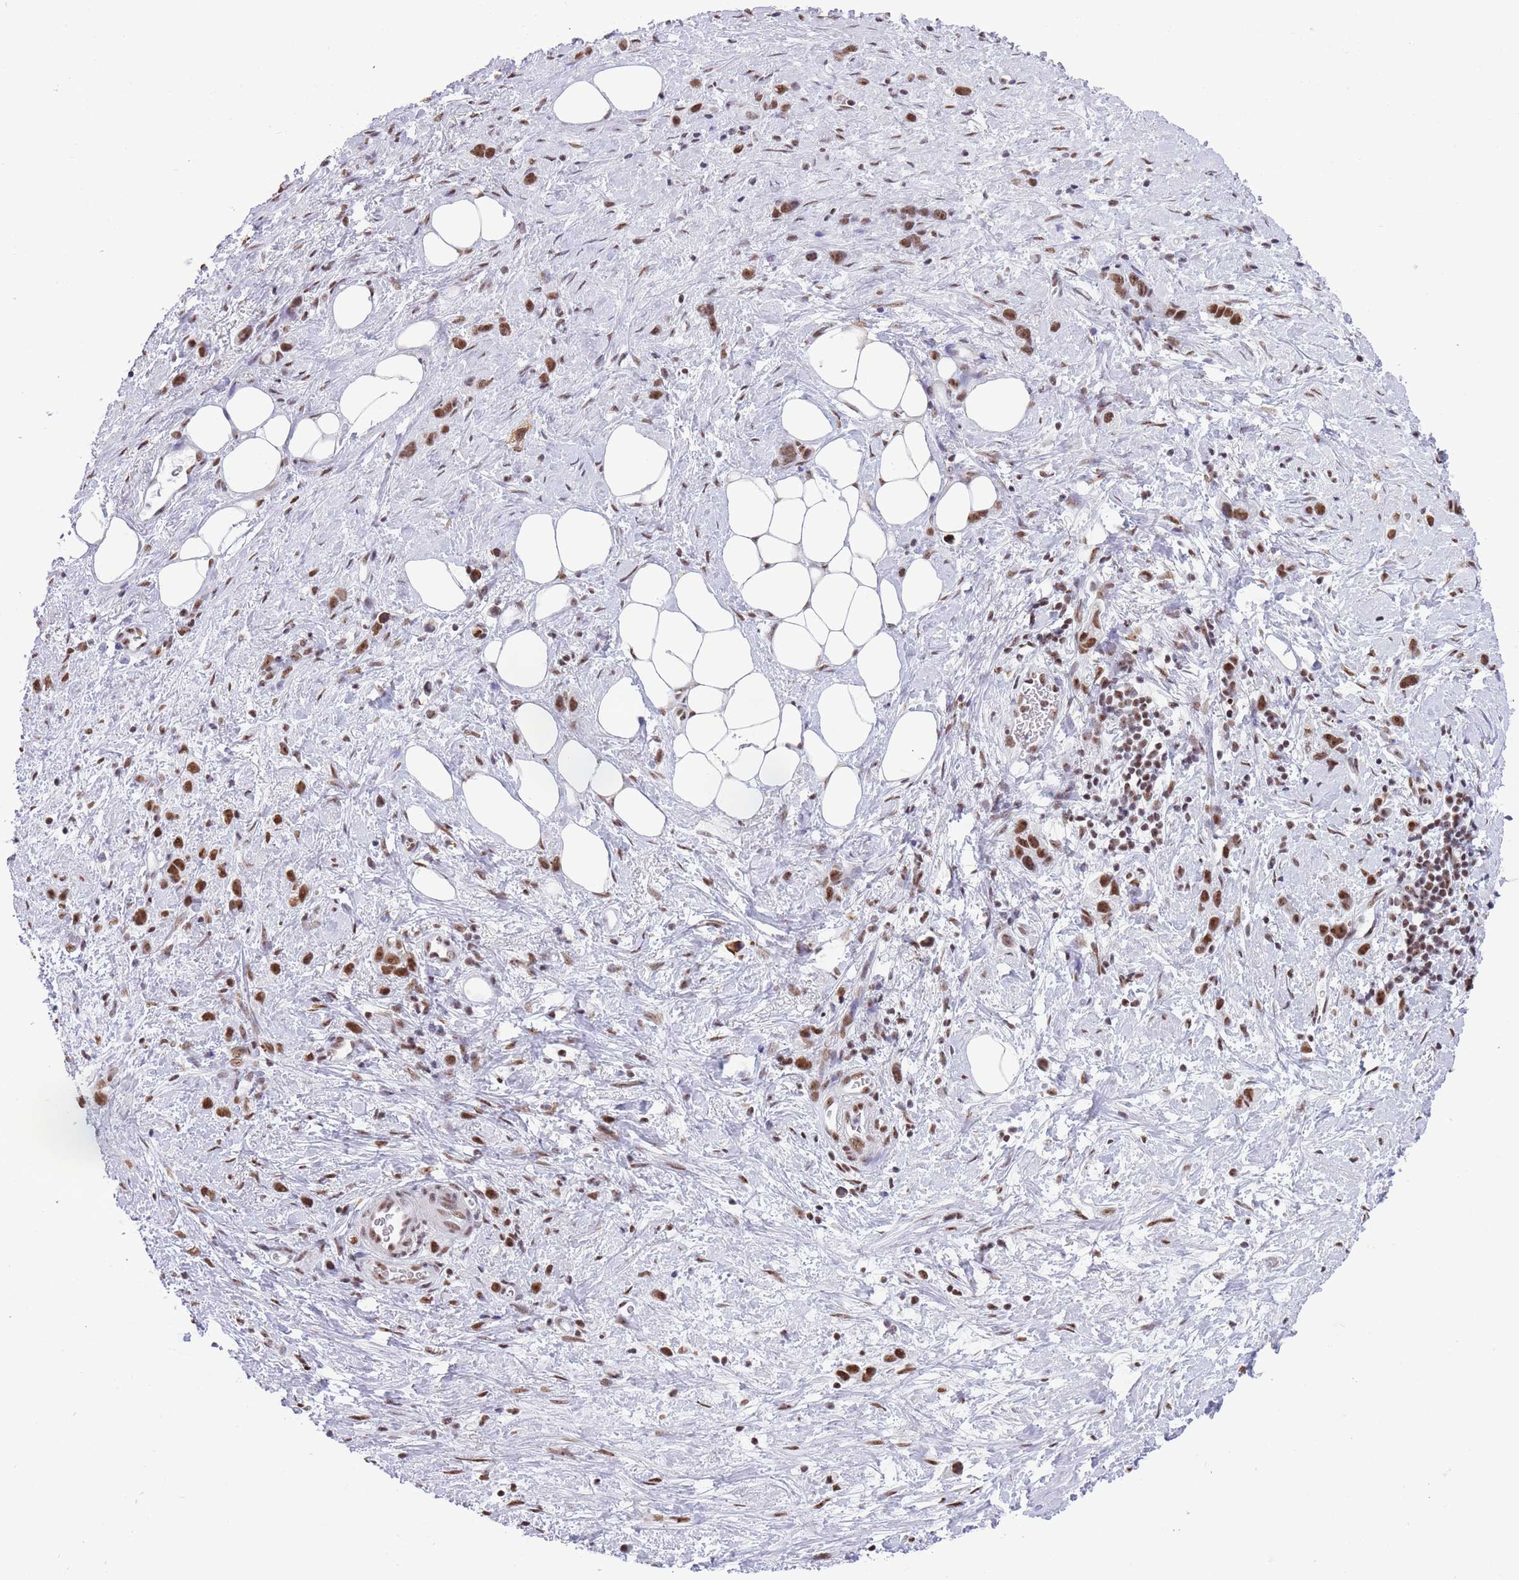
{"staining": {"intensity": "moderate", "quantity": ">75%", "location": "nuclear"}, "tissue": "stomach cancer", "cell_type": "Tumor cells", "image_type": "cancer", "snomed": [{"axis": "morphology", "description": "Adenocarcinoma, NOS"}, {"axis": "topography", "description": "Stomach"}], "caption": "High-magnification brightfield microscopy of stomach cancer (adenocarcinoma) stained with DAB (brown) and counterstained with hematoxylin (blue). tumor cells exhibit moderate nuclear positivity is identified in about>75% of cells. (brown staining indicates protein expression, while blue staining denotes nuclei).", "gene": "EVC2", "patient": {"sex": "female", "age": 65}}